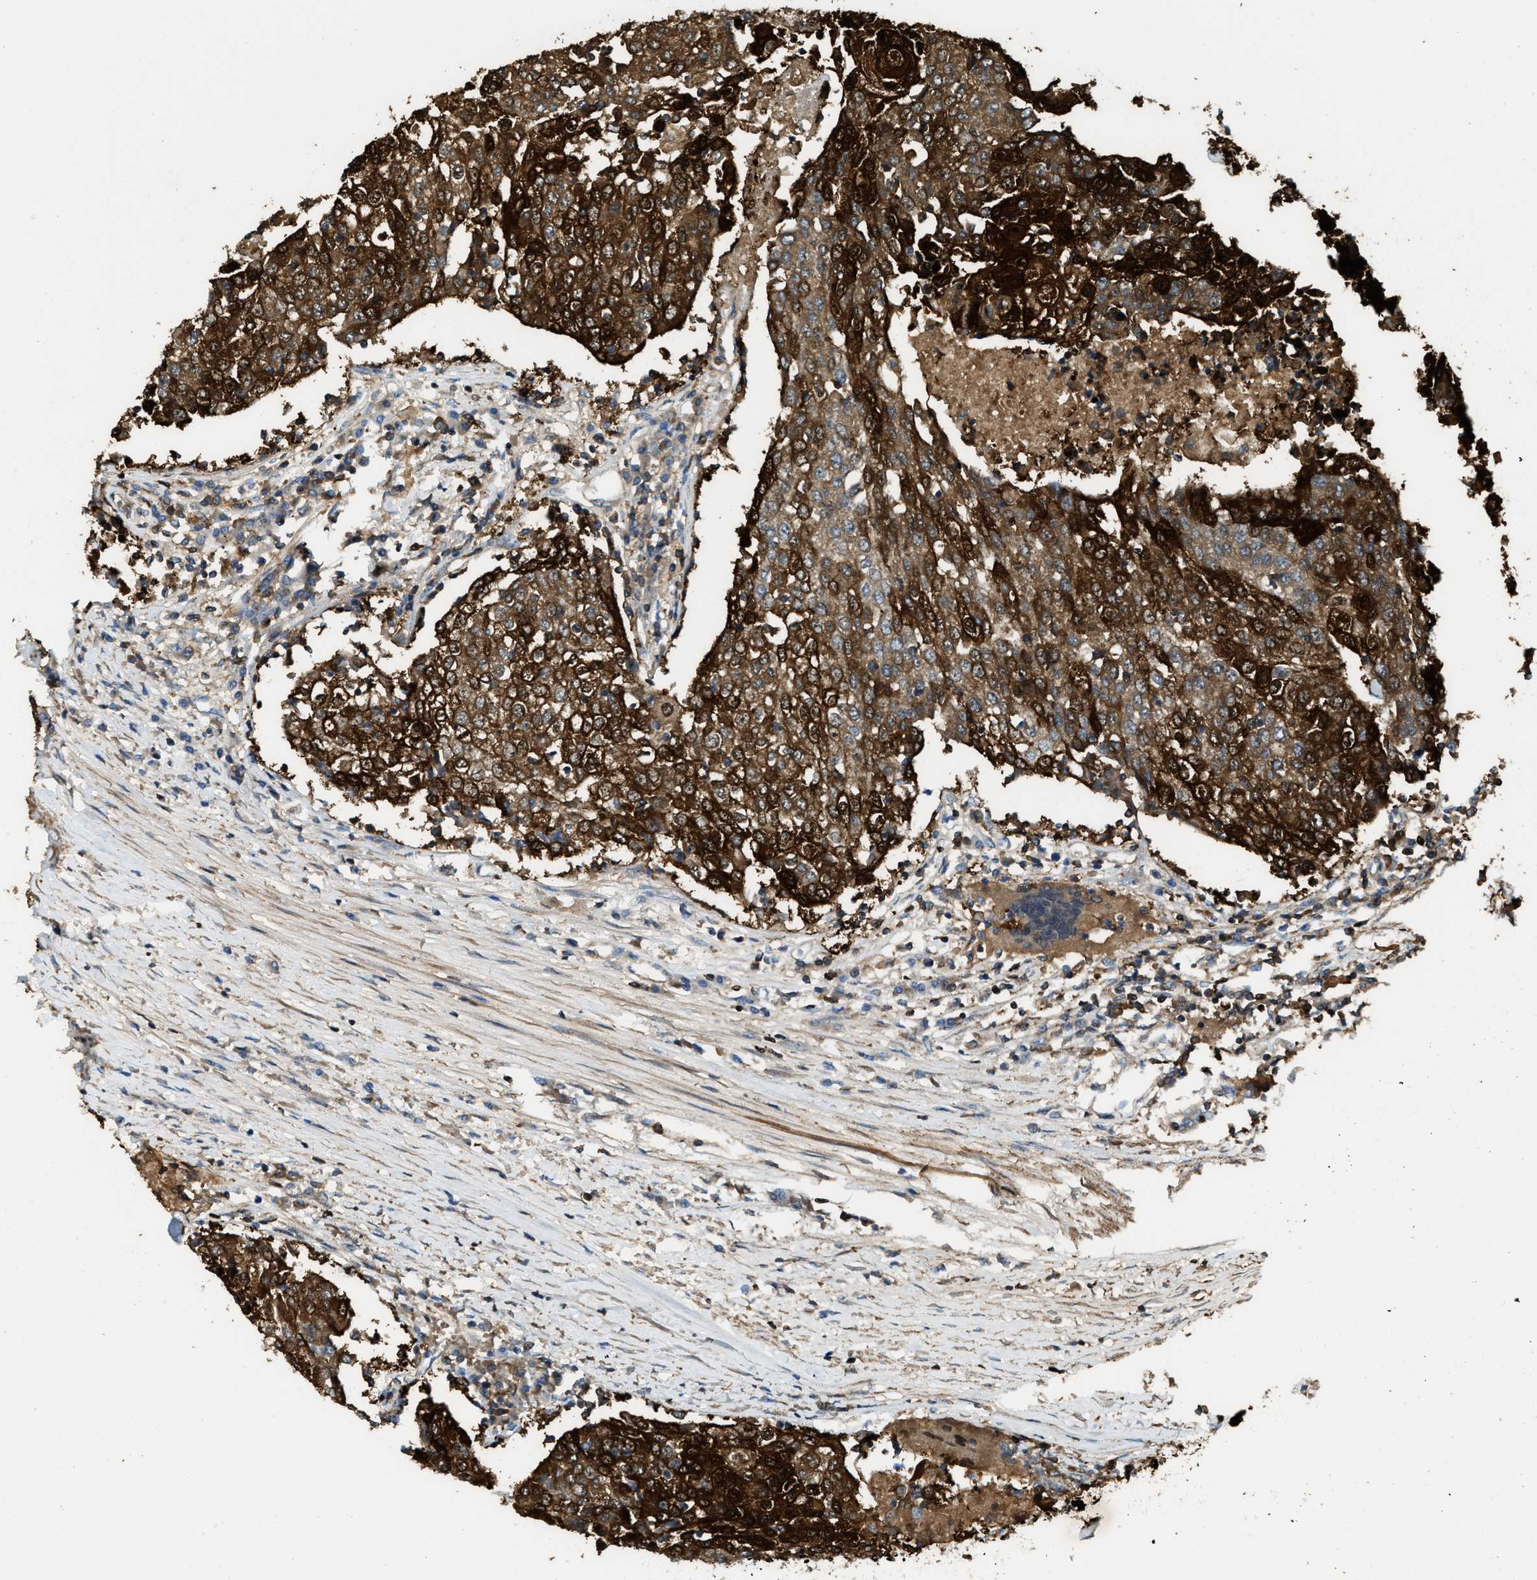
{"staining": {"intensity": "strong", "quantity": ">75%", "location": "cytoplasmic/membranous"}, "tissue": "urothelial cancer", "cell_type": "Tumor cells", "image_type": "cancer", "snomed": [{"axis": "morphology", "description": "Urothelial carcinoma, High grade"}, {"axis": "topography", "description": "Urinary bladder"}], "caption": "The image reveals immunohistochemical staining of urothelial cancer. There is strong cytoplasmic/membranous expression is identified in about >75% of tumor cells.", "gene": "SERPINB5", "patient": {"sex": "female", "age": 85}}